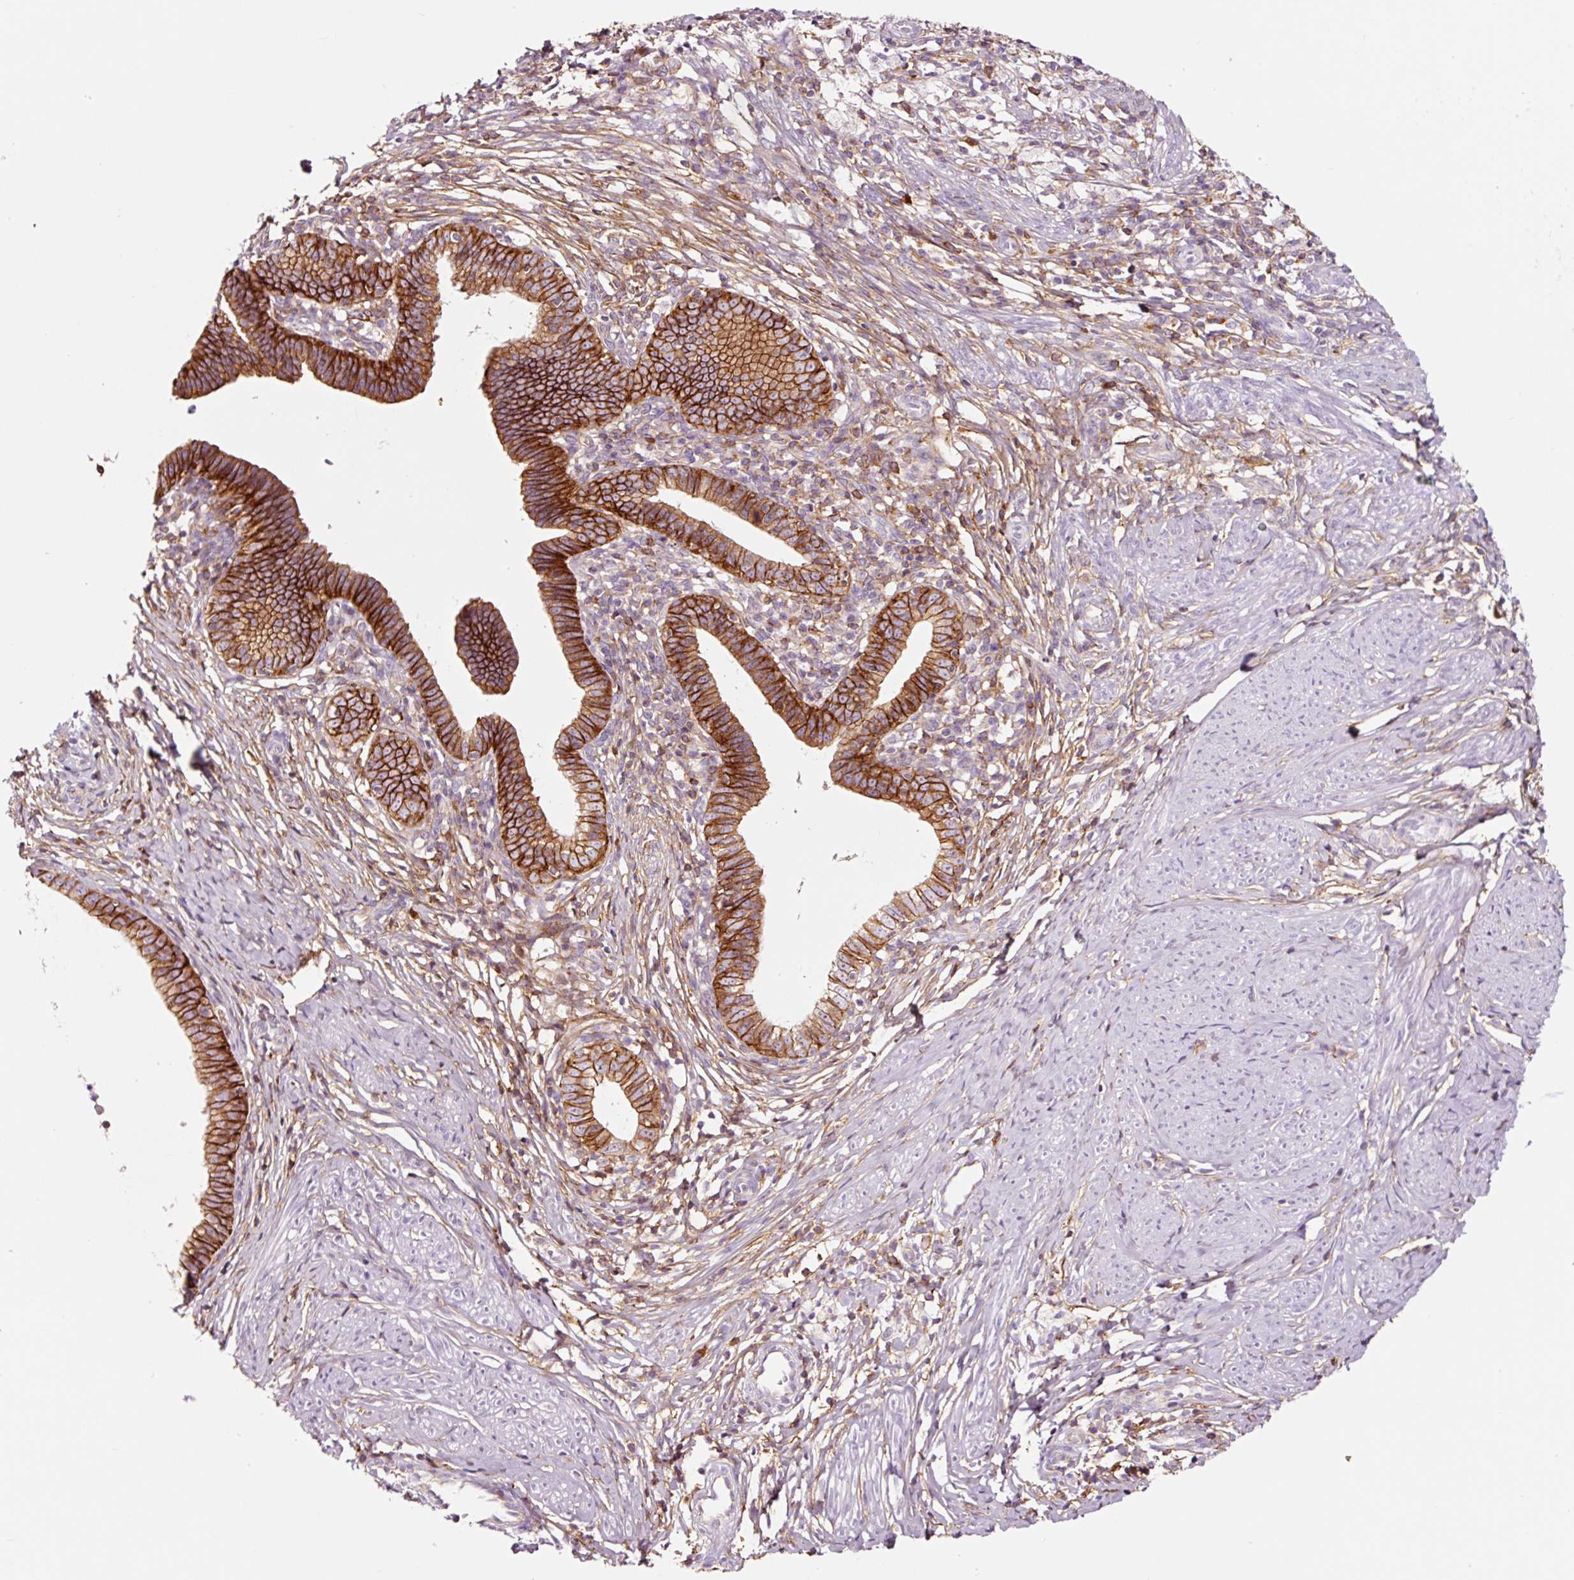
{"staining": {"intensity": "strong", "quantity": ">75%", "location": "cytoplasmic/membranous"}, "tissue": "cervical cancer", "cell_type": "Tumor cells", "image_type": "cancer", "snomed": [{"axis": "morphology", "description": "Adenocarcinoma, NOS"}, {"axis": "topography", "description": "Cervix"}], "caption": "Immunohistochemical staining of adenocarcinoma (cervical) demonstrates strong cytoplasmic/membranous protein positivity in about >75% of tumor cells. (DAB (3,3'-diaminobenzidine) IHC with brightfield microscopy, high magnification).", "gene": "ADD3", "patient": {"sex": "female", "age": 36}}